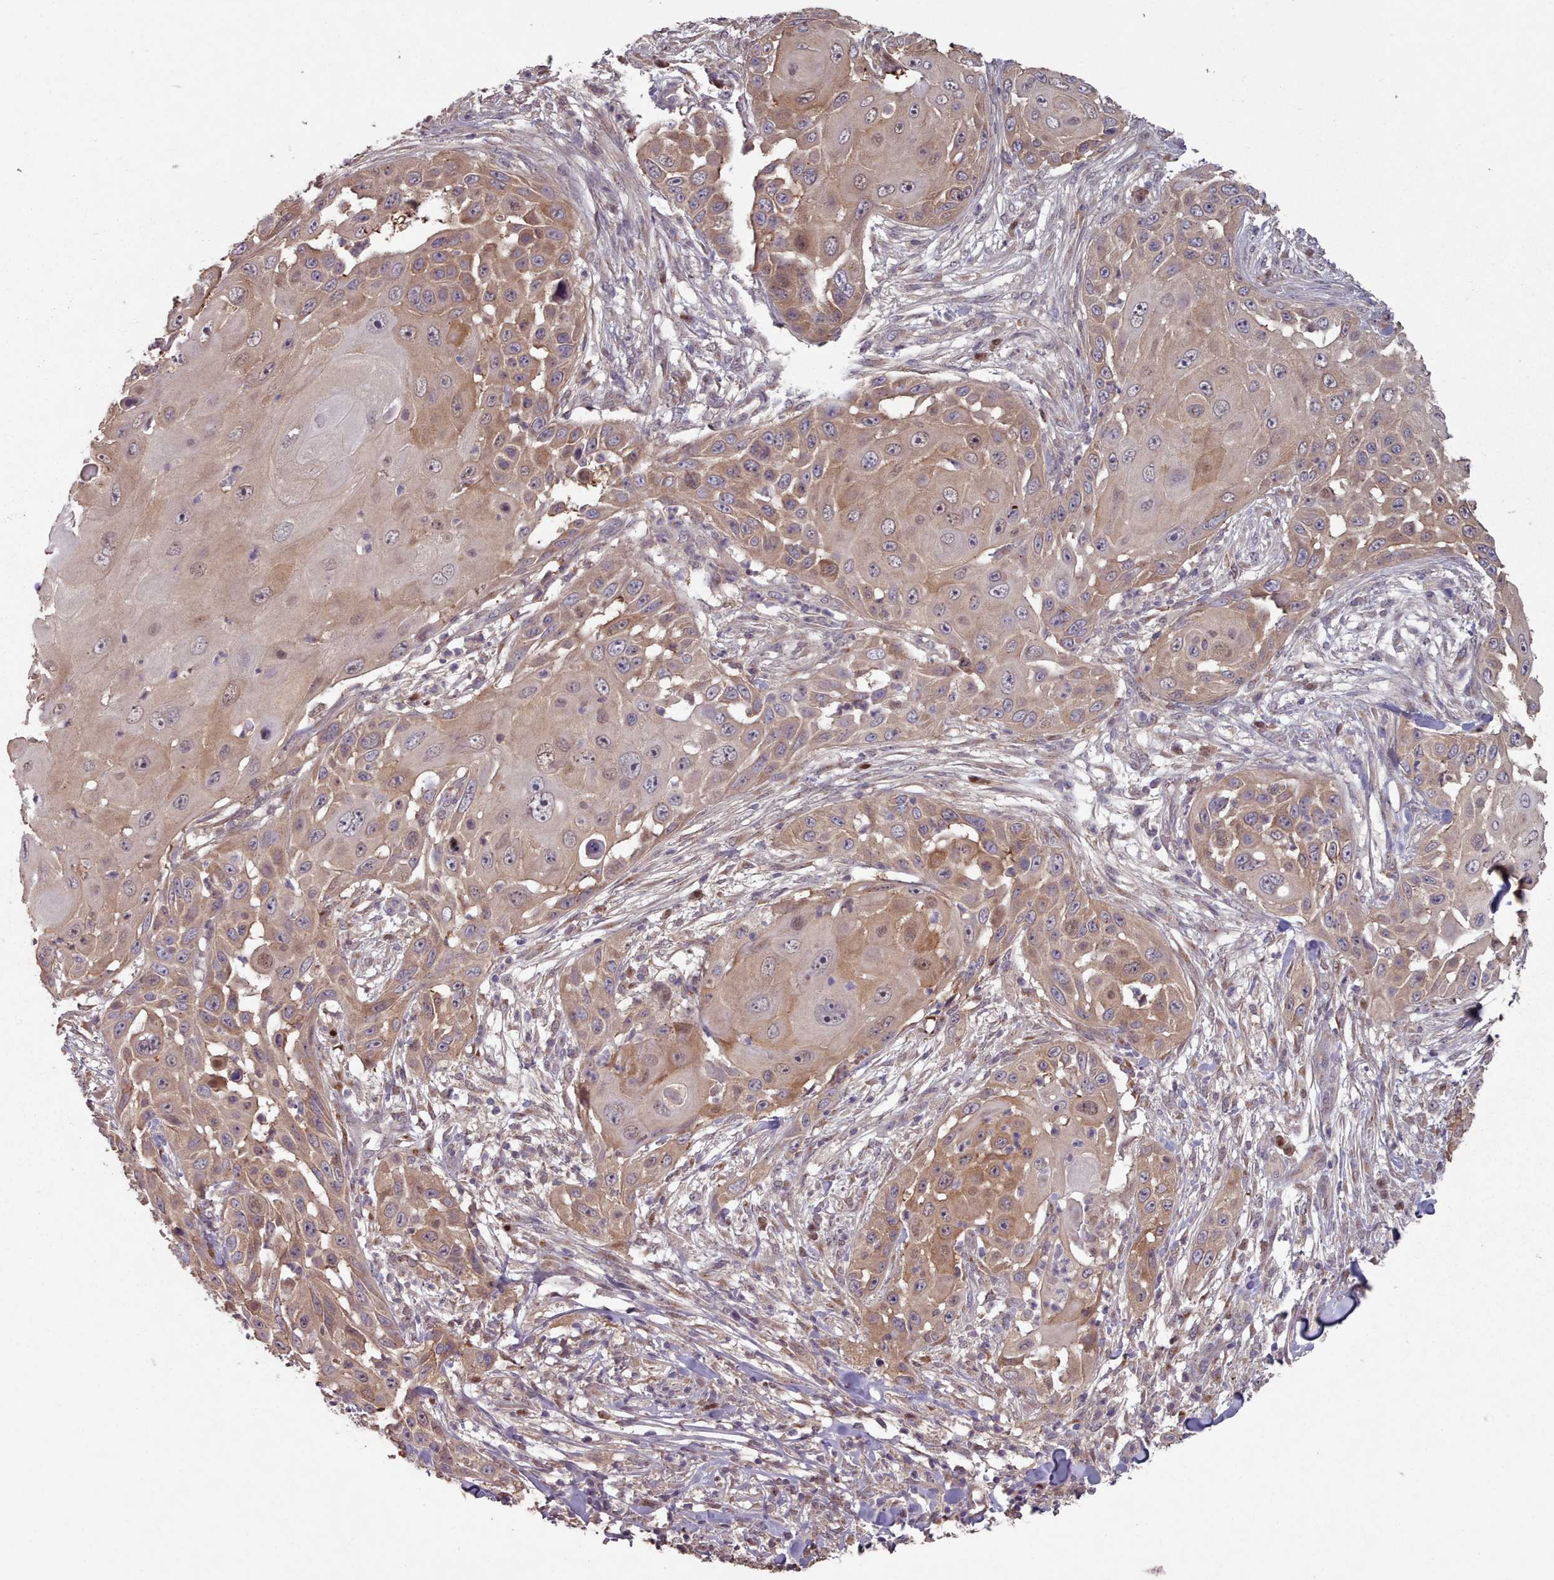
{"staining": {"intensity": "moderate", "quantity": "25%-75%", "location": "cytoplasmic/membranous"}, "tissue": "skin cancer", "cell_type": "Tumor cells", "image_type": "cancer", "snomed": [{"axis": "morphology", "description": "Squamous cell carcinoma, NOS"}, {"axis": "topography", "description": "Skin"}], "caption": "Immunohistochemistry (IHC) micrograph of squamous cell carcinoma (skin) stained for a protein (brown), which reveals medium levels of moderate cytoplasmic/membranous expression in approximately 25%-75% of tumor cells.", "gene": "ERCC6L", "patient": {"sex": "female", "age": 44}}